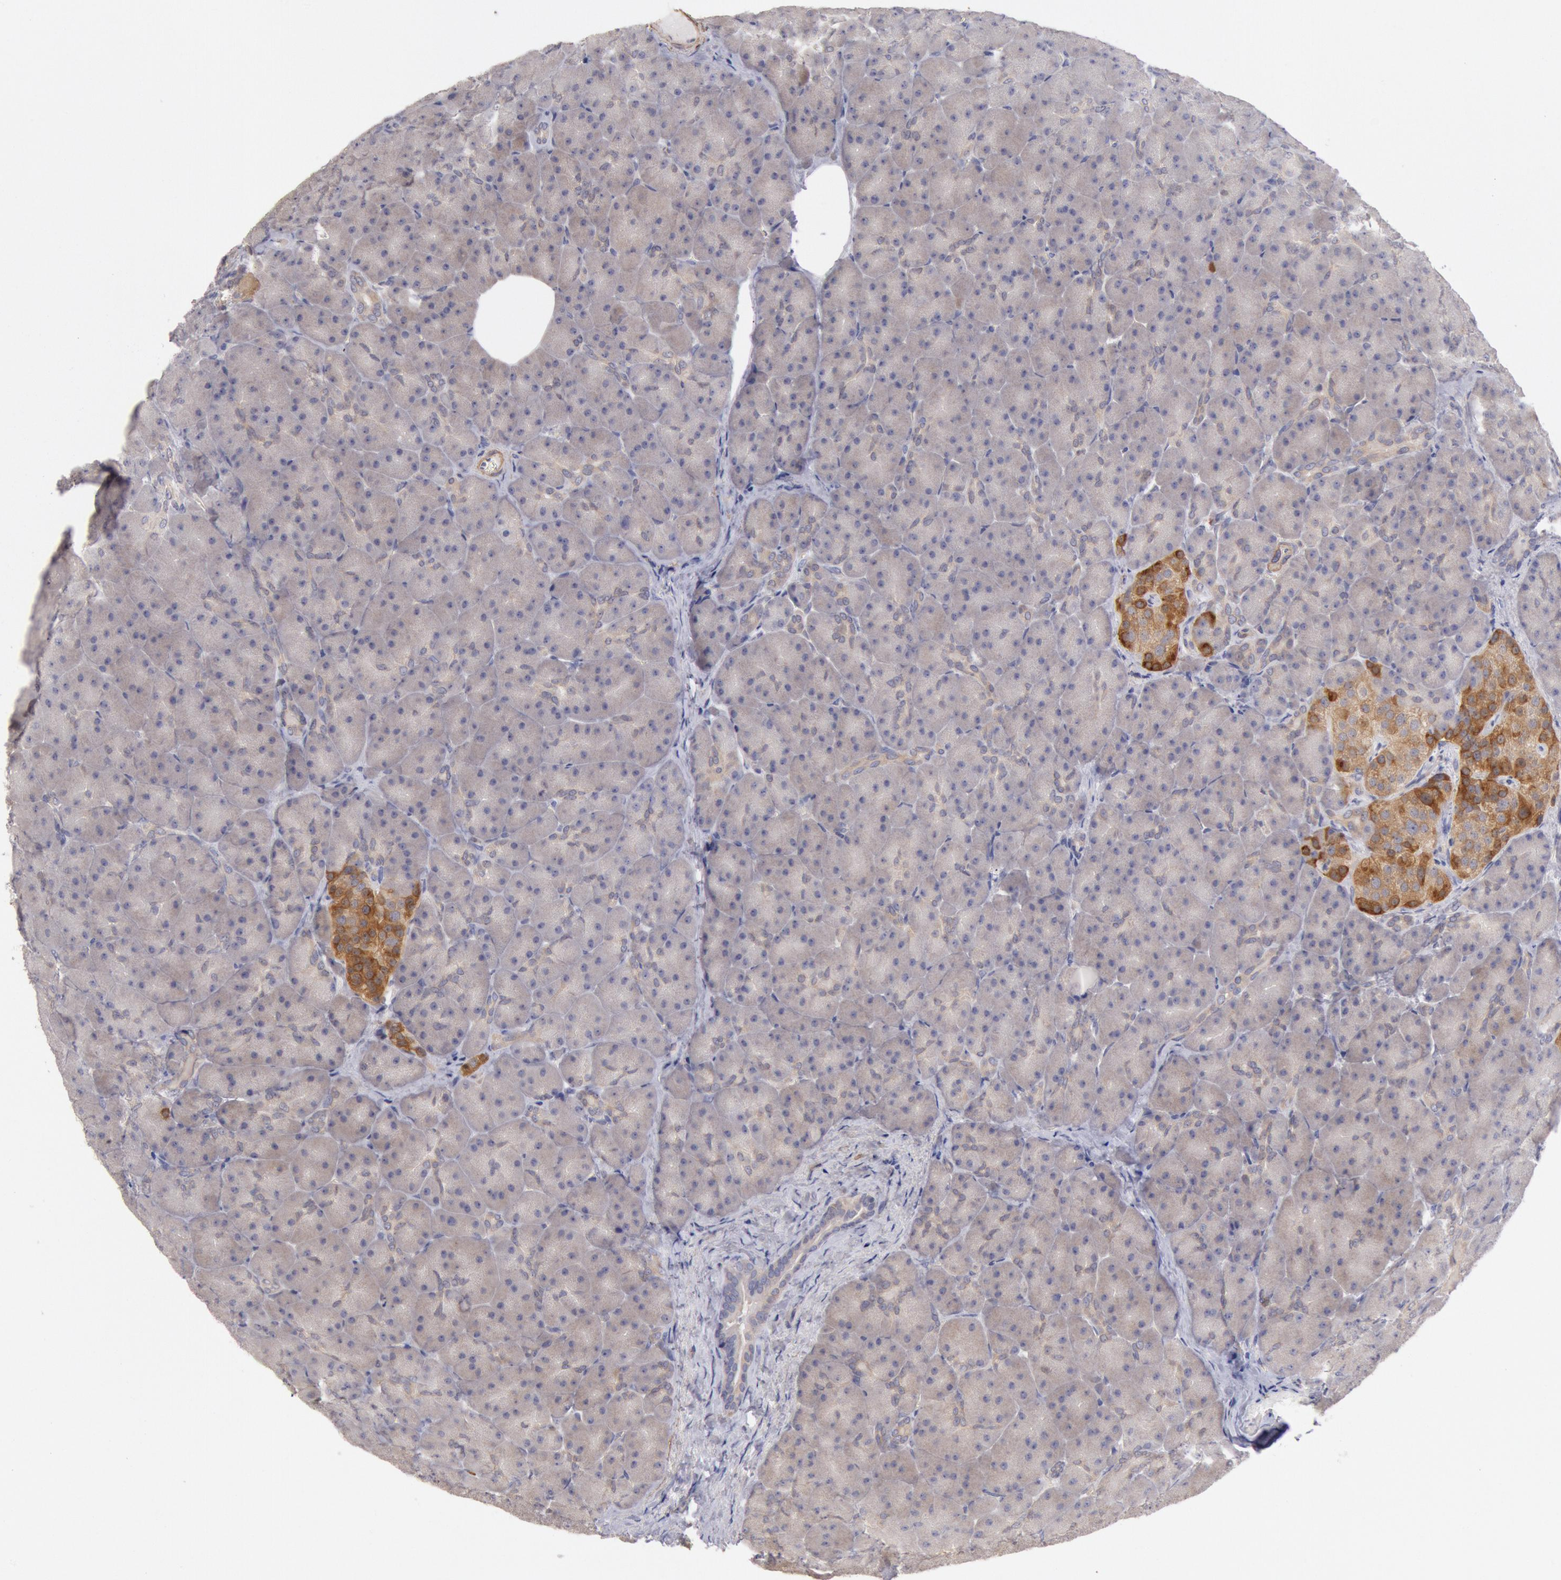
{"staining": {"intensity": "negative", "quantity": "none", "location": "none"}, "tissue": "pancreas", "cell_type": "Exocrine glandular cells", "image_type": "normal", "snomed": [{"axis": "morphology", "description": "Normal tissue, NOS"}, {"axis": "topography", "description": "Pancreas"}], "caption": "Immunohistochemistry photomicrograph of unremarkable pancreas: human pancreas stained with DAB demonstrates no significant protein positivity in exocrine glandular cells. The staining is performed using DAB (3,3'-diaminobenzidine) brown chromogen with nuclei counter-stained in using hematoxylin.", "gene": "TMED8", "patient": {"sex": "male", "age": 66}}